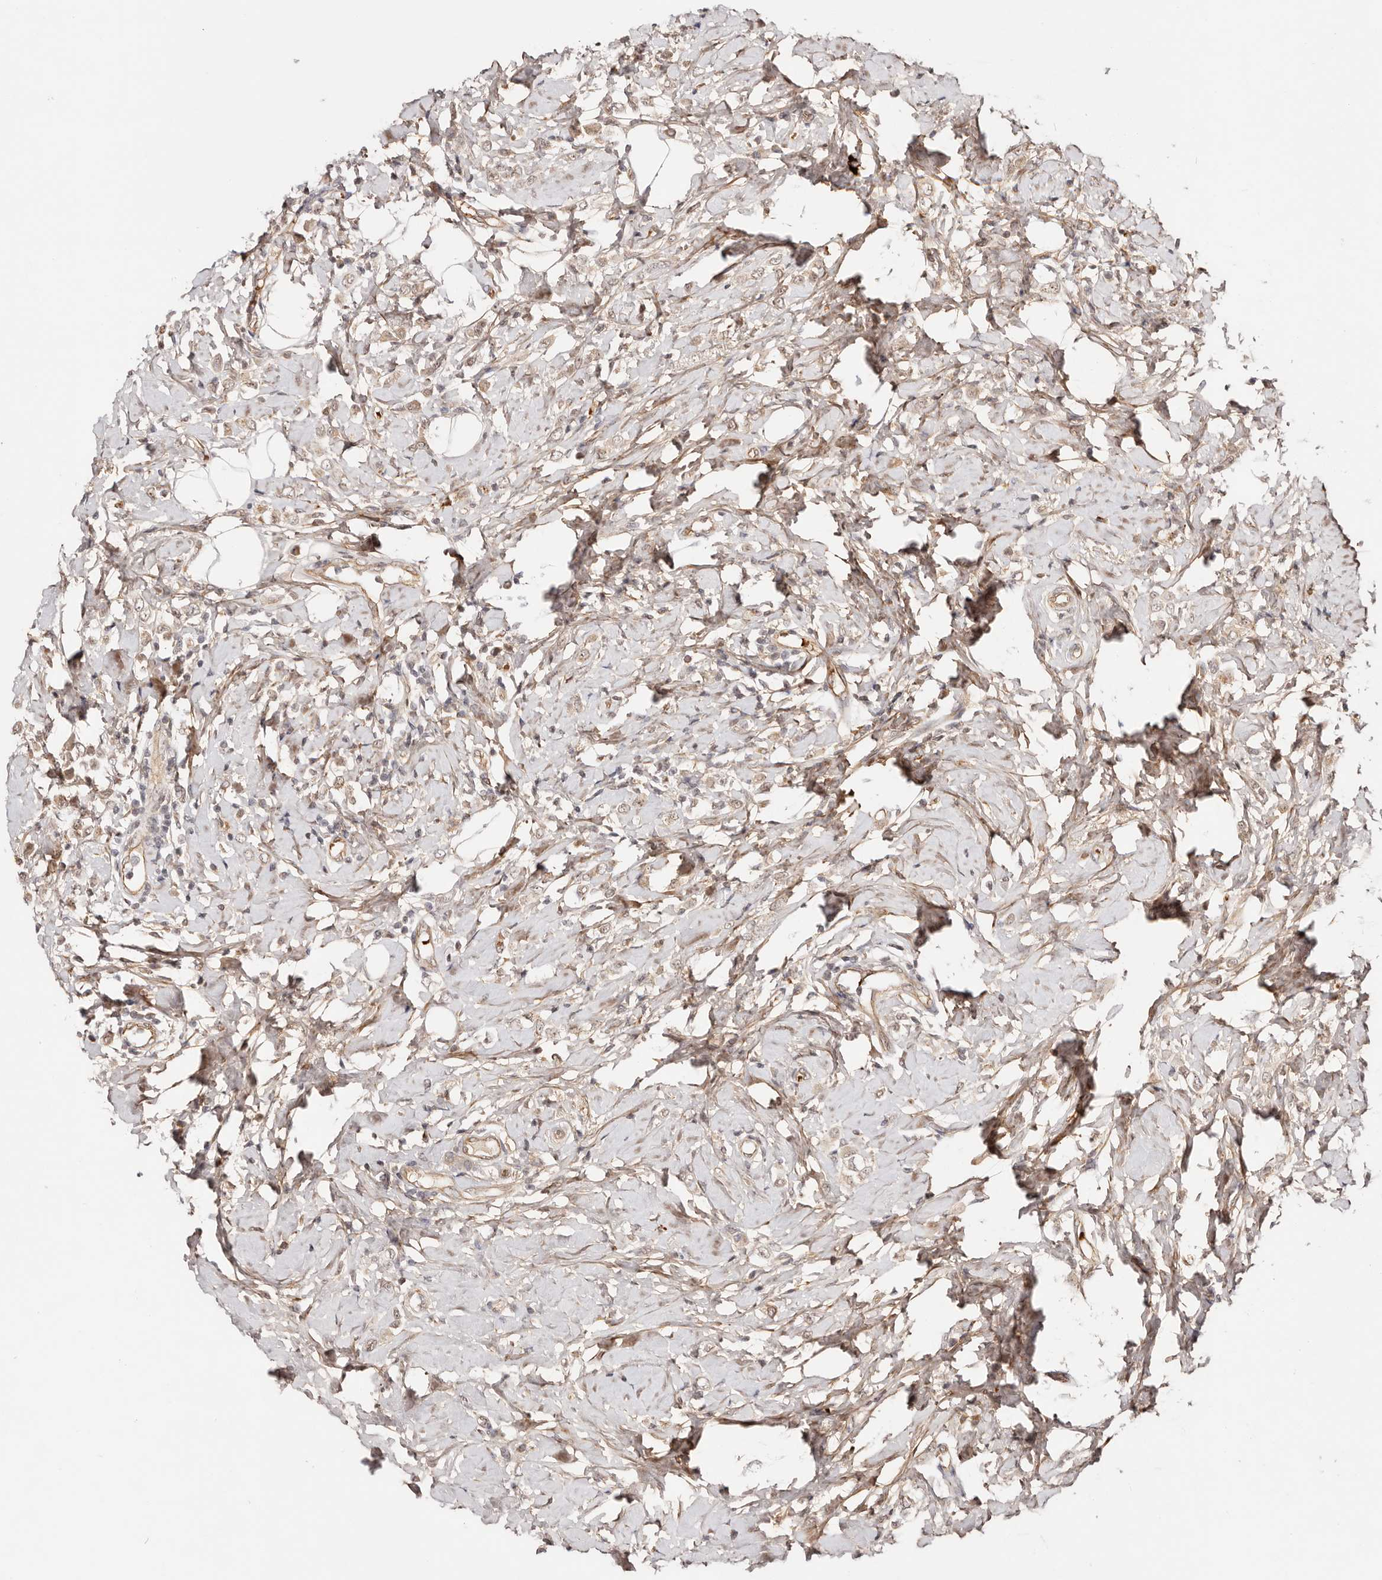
{"staining": {"intensity": "weak", "quantity": "25%-75%", "location": "nuclear"}, "tissue": "breast cancer", "cell_type": "Tumor cells", "image_type": "cancer", "snomed": [{"axis": "morphology", "description": "Lobular carcinoma"}, {"axis": "topography", "description": "Breast"}], "caption": "High-magnification brightfield microscopy of lobular carcinoma (breast) stained with DAB (brown) and counterstained with hematoxylin (blue). tumor cells exhibit weak nuclear positivity is identified in about25%-75% of cells.", "gene": "WRN", "patient": {"sex": "female", "age": 47}}